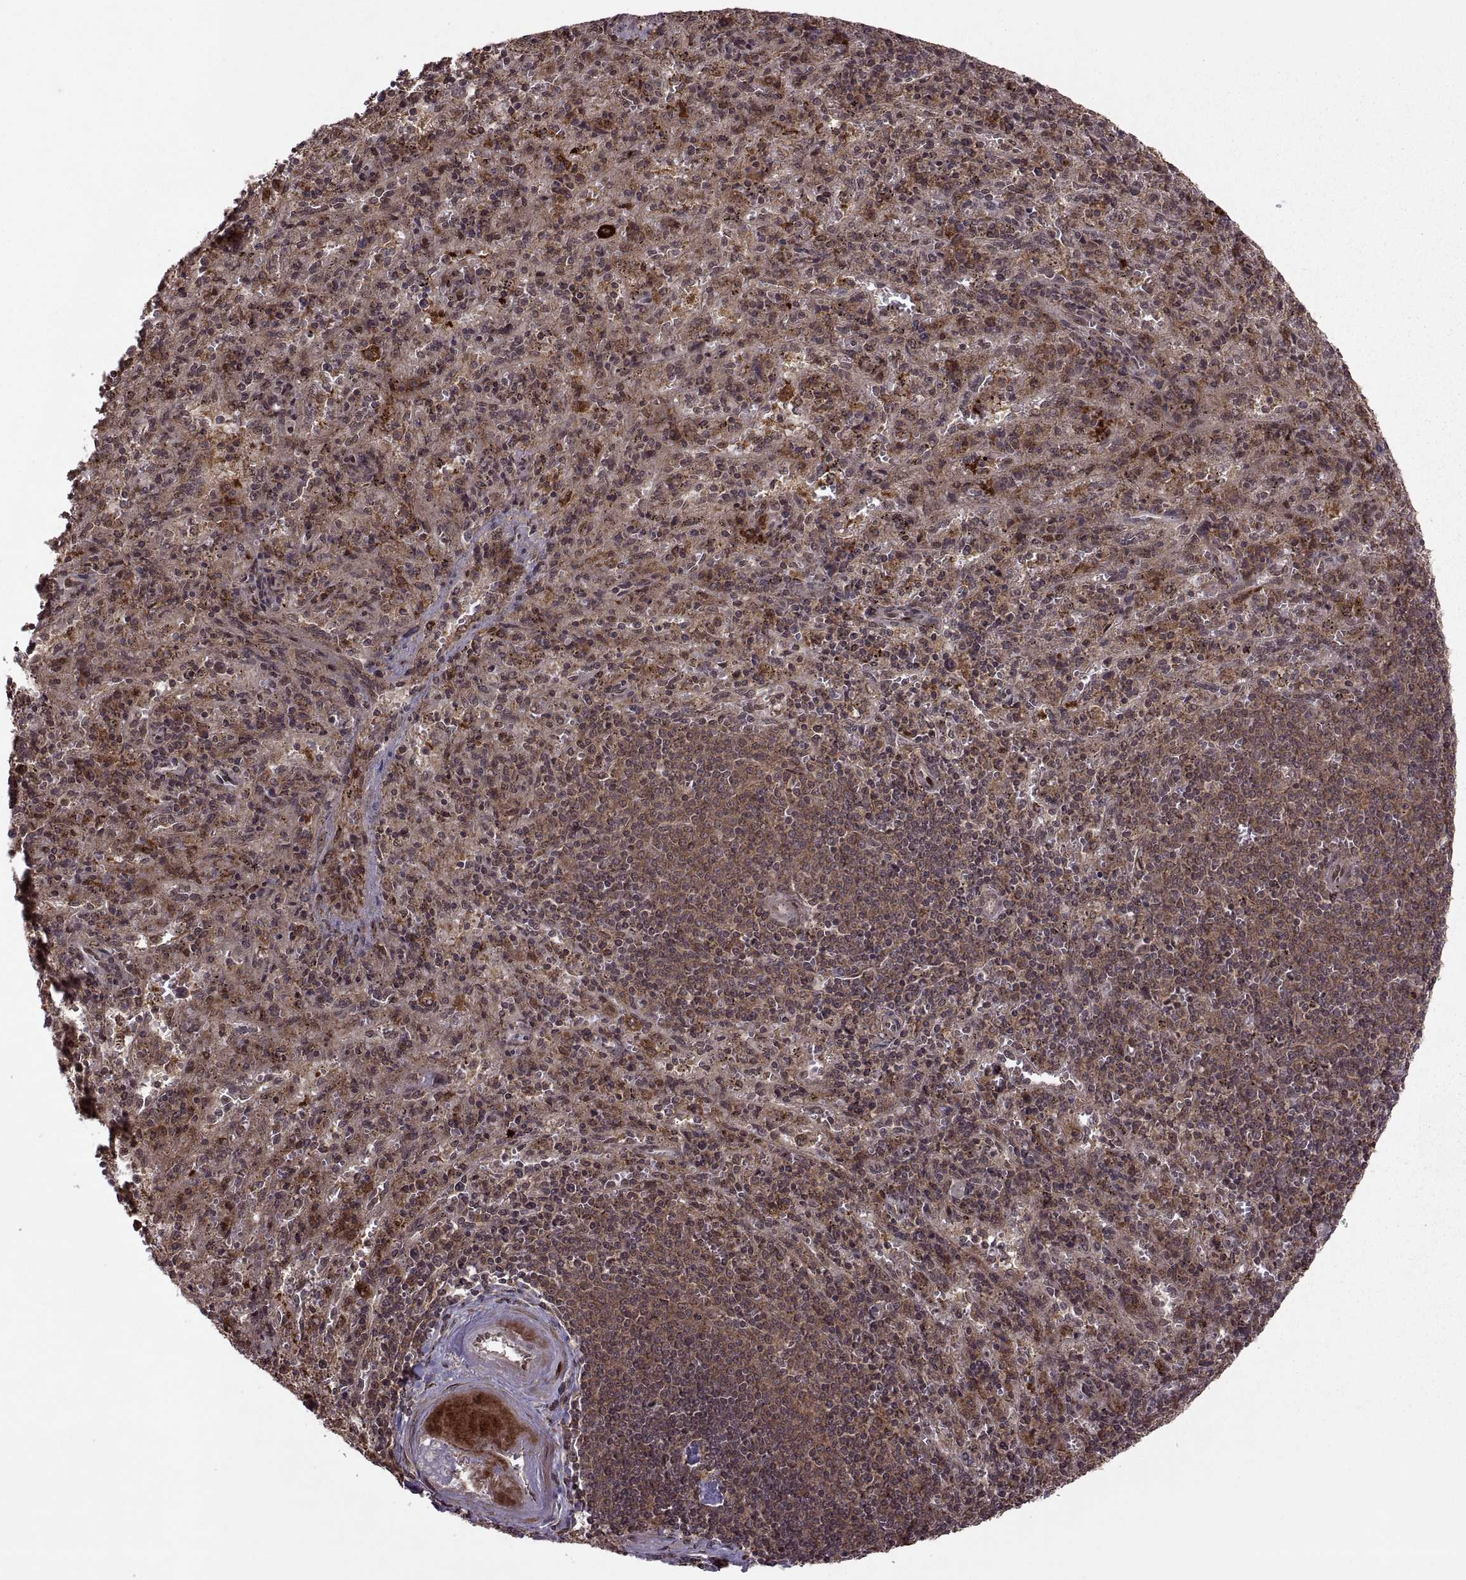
{"staining": {"intensity": "moderate", "quantity": "25%-75%", "location": "cytoplasmic/membranous"}, "tissue": "spleen", "cell_type": "Cells in red pulp", "image_type": "normal", "snomed": [{"axis": "morphology", "description": "Normal tissue, NOS"}, {"axis": "topography", "description": "Spleen"}], "caption": "This image shows unremarkable spleen stained with immunohistochemistry to label a protein in brown. The cytoplasmic/membranous of cells in red pulp show moderate positivity for the protein. Nuclei are counter-stained blue.", "gene": "PTOV1", "patient": {"sex": "male", "age": 57}}